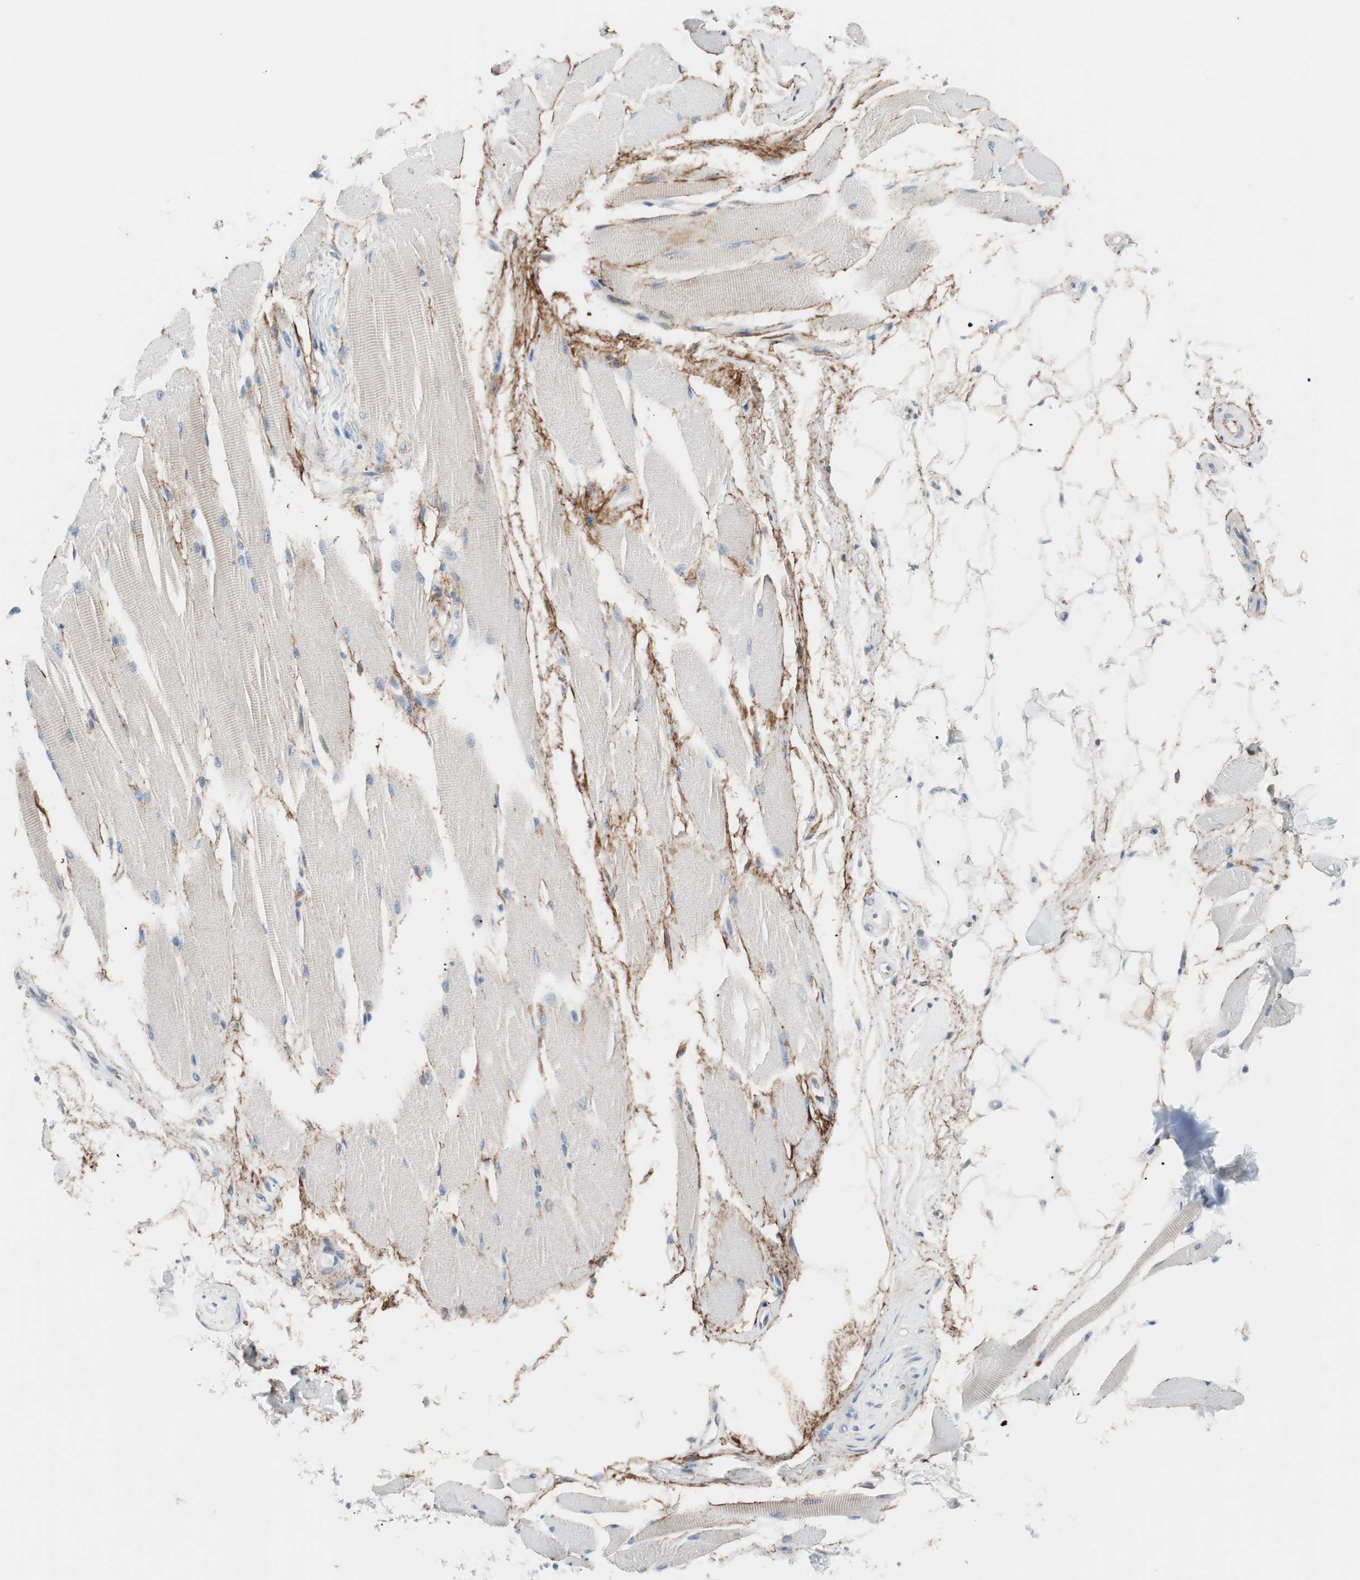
{"staining": {"intensity": "negative", "quantity": "none", "location": "none"}, "tissue": "skeletal muscle", "cell_type": "Myocytes", "image_type": "normal", "snomed": [{"axis": "morphology", "description": "Normal tissue, NOS"}, {"axis": "topography", "description": "Skeletal muscle"}, {"axis": "topography", "description": "Peripheral nerve tissue"}], "caption": "A photomicrograph of skeletal muscle stained for a protein shows no brown staining in myocytes.", "gene": "FOSL1", "patient": {"sex": "female", "age": 84}}